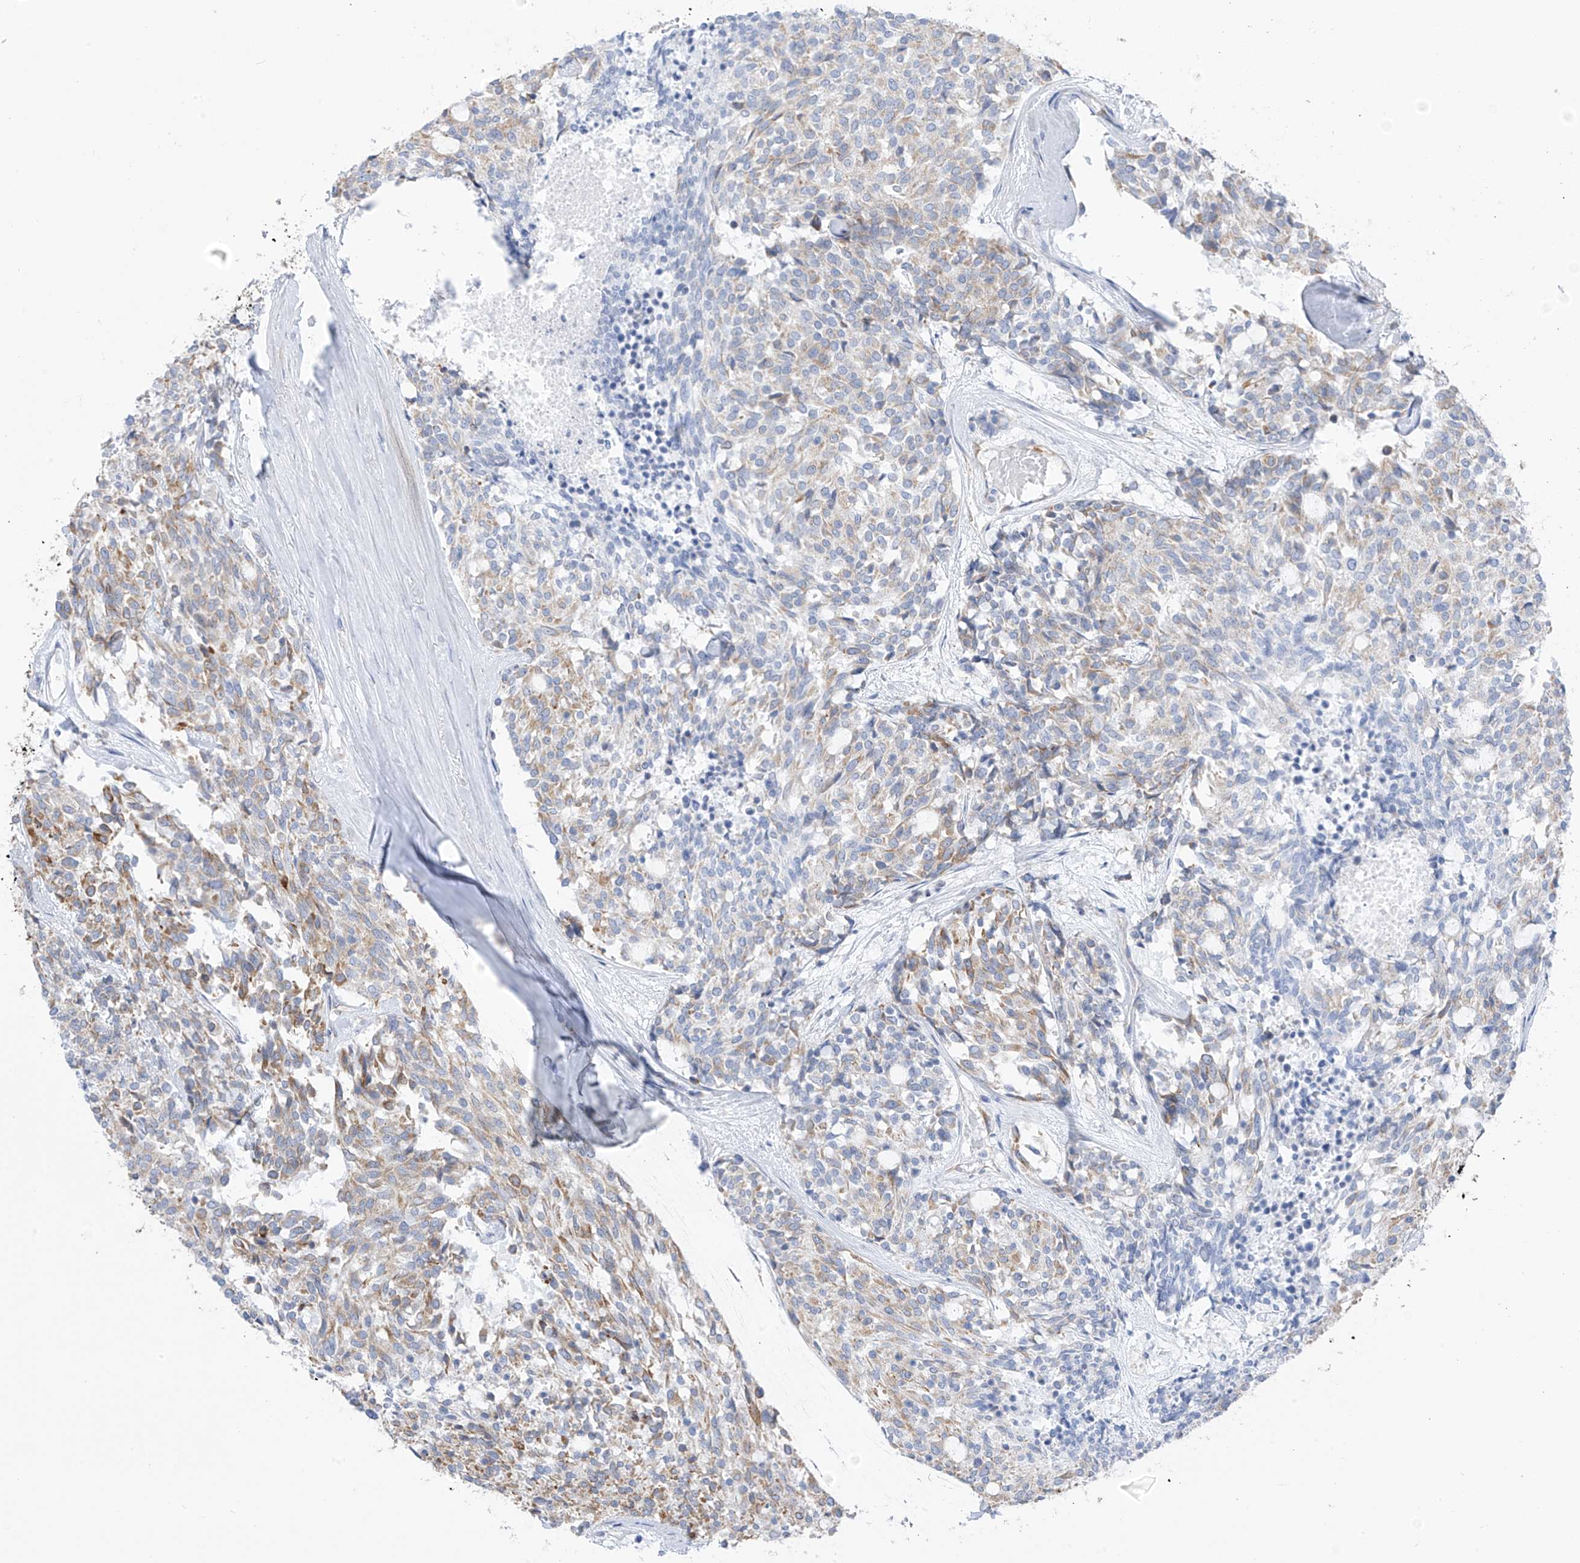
{"staining": {"intensity": "moderate", "quantity": "<25%", "location": "cytoplasmic/membranous"}, "tissue": "carcinoid", "cell_type": "Tumor cells", "image_type": "cancer", "snomed": [{"axis": "morphology", "description": "Carcinoid, malignant, NOS"}, {"axis": "topography", "description": "Pancreas"}], "caption": "IHC micrograph of human carcinoid (malignant) stained for a protein (brown), which displays low levels of moderate cytoplasmic/membranous staining in approximately <25% of tumor cells.", "gene": "RCN2", "patient": {"sex": "female", "age": 54}}